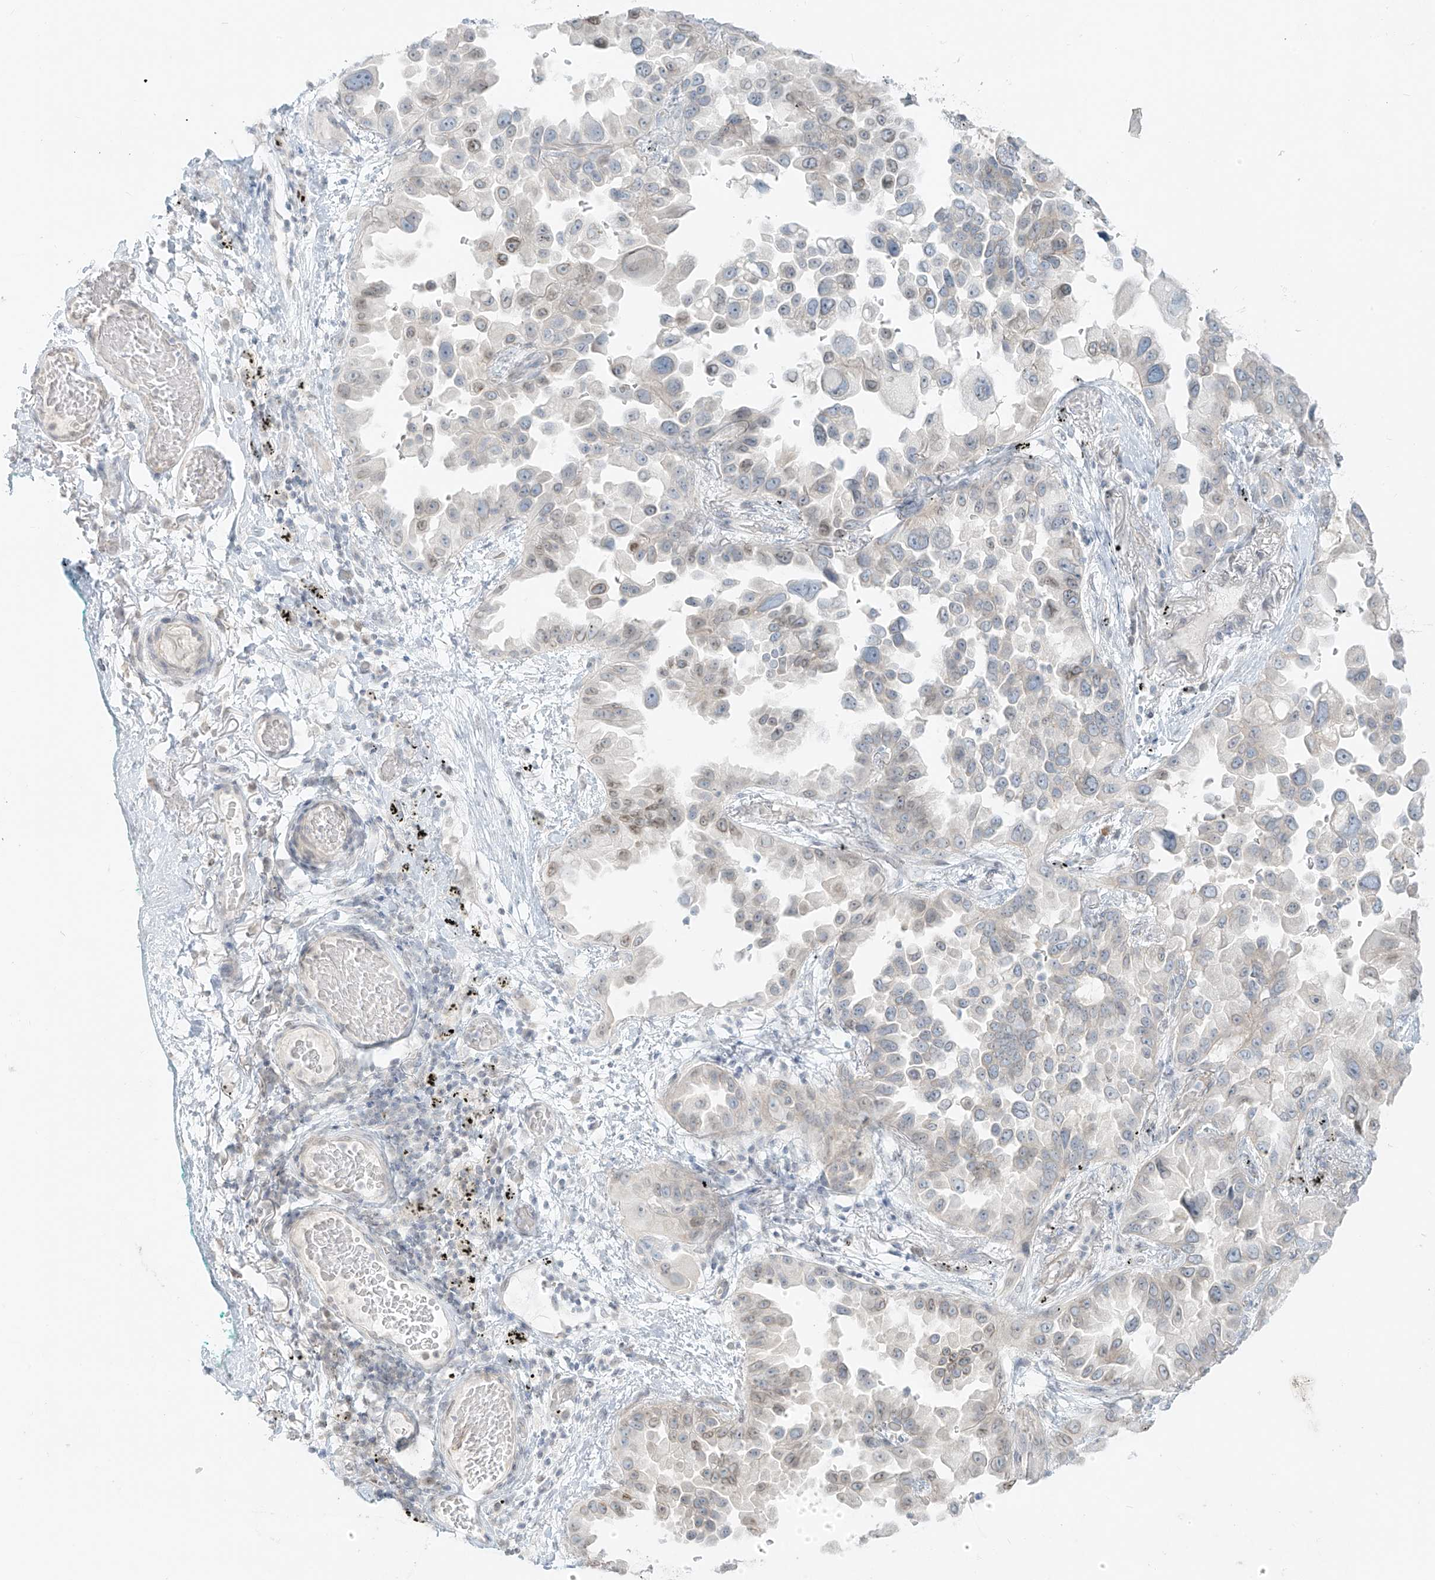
{"staining": {"intensity": "moderate", "quantity": "<25%", "location": "nuclear"}, "tissue": "lung cancer", "cell_type": "Tumor cells", "image_type": "cancer", "snomed": [{"axis": "morphology", "description": "Adenocarcinoma, NOS"}, {"axis": "topography", "description": "Lung"}], "caption": "This is a micrograph of IHC staining of lung cancer (adenocarcinoma), which shows moderate staining in the nuclear of tumor cells.", "gene": "OSBPL7", "patient": {"sex": "female", "age": 67}}